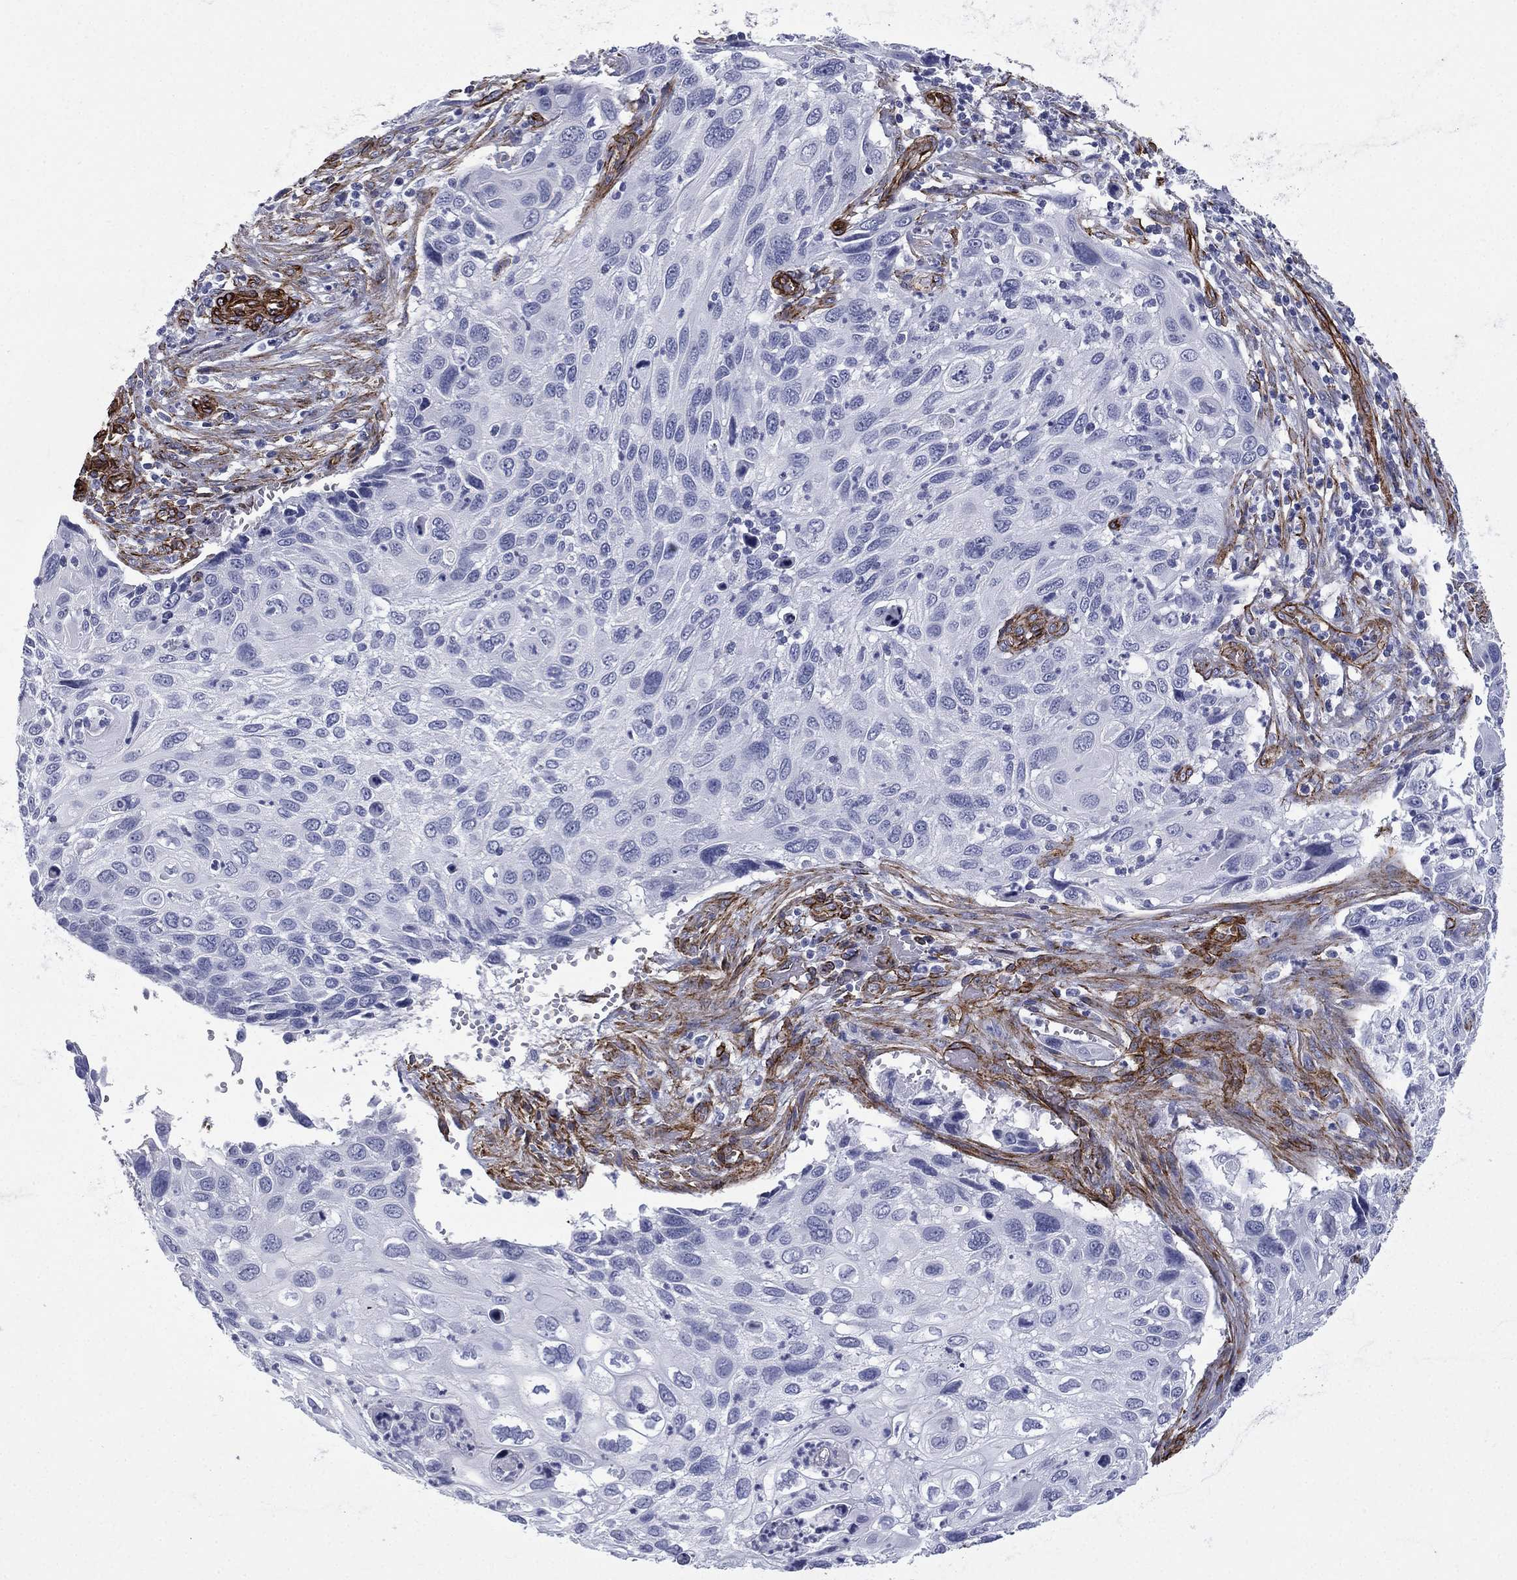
{"staining": {"intensity": "negative", "quantity": "none", "location": "none"}, "tissue": "cervical cancer", "cell_type": "Tumor cells", "image_type": "cancer", "snomed": [{"axis": "morphology", "description": "Squamous cell carcinoma, NOS"}, {"axis": "topography", "description": "Cervix"}], "caption": "Human cervical squamous cell carcinoma stained for a protein using immunohistochemistry exhibits no staining in tumor cells.", "gene": "CAVIN3", "patient": {"sex": "female", "age": 70}}